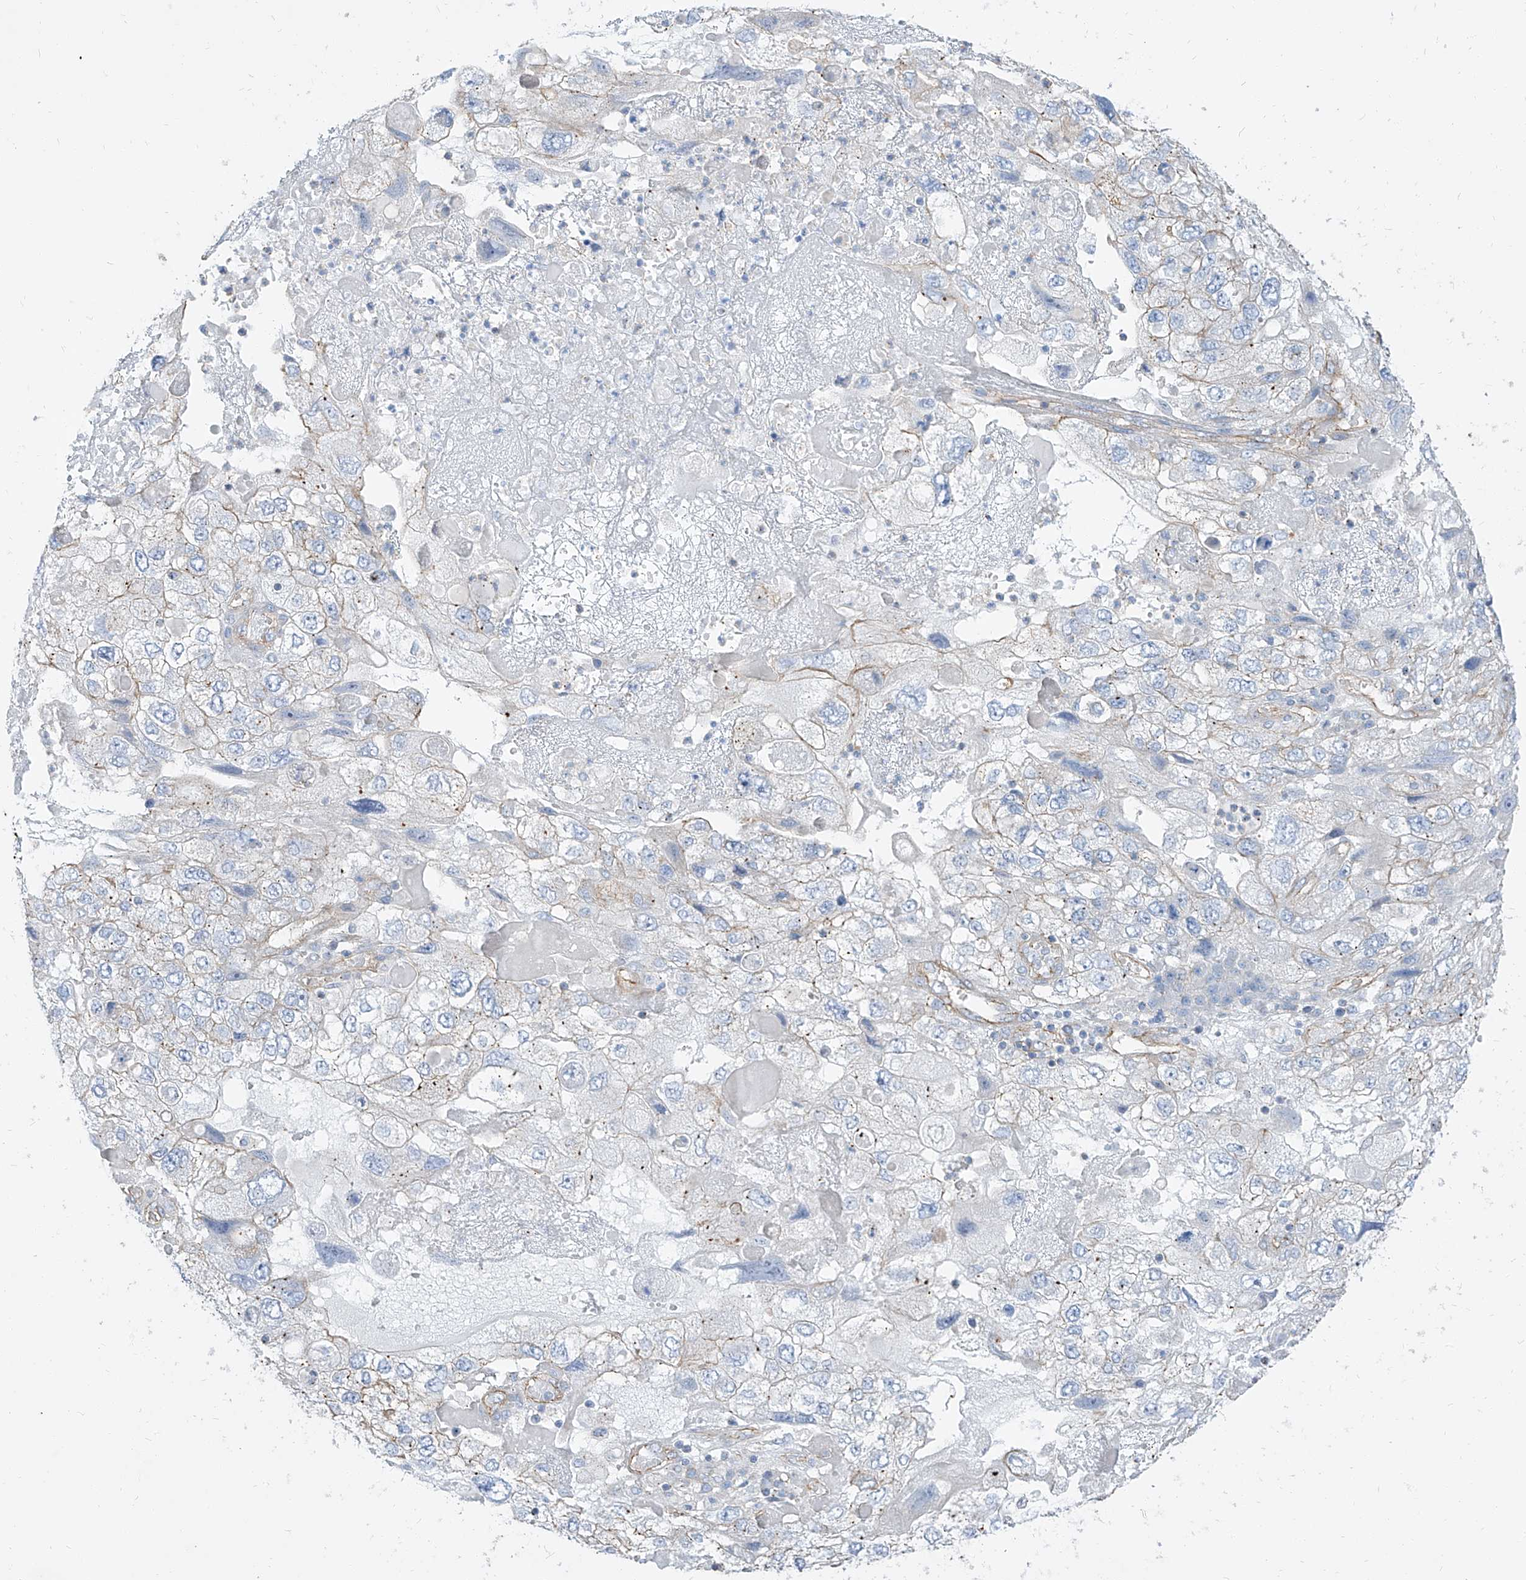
{"staining": {"intensity": "weak", "quantity": "25%-75%", "location": "cytoplasmic/membranous"}, "tissue": "endometrial cancer", "cell_type": "Tumor cells", "image_type": "cancer", "snomed": [{"axis": "morphology", "description": "Adenocarcinoma, NOS"}, {"axis": "topography", "description": "Endometrium"}], "caption": "Tumor cells show low levels of weak cytoplasmic/membranous positivity in approximately 25%-75% of cells in human endometrial adenocarcinoma.", "gene": "TXLNB", "patient": {"sex": "female", "age": 49}}